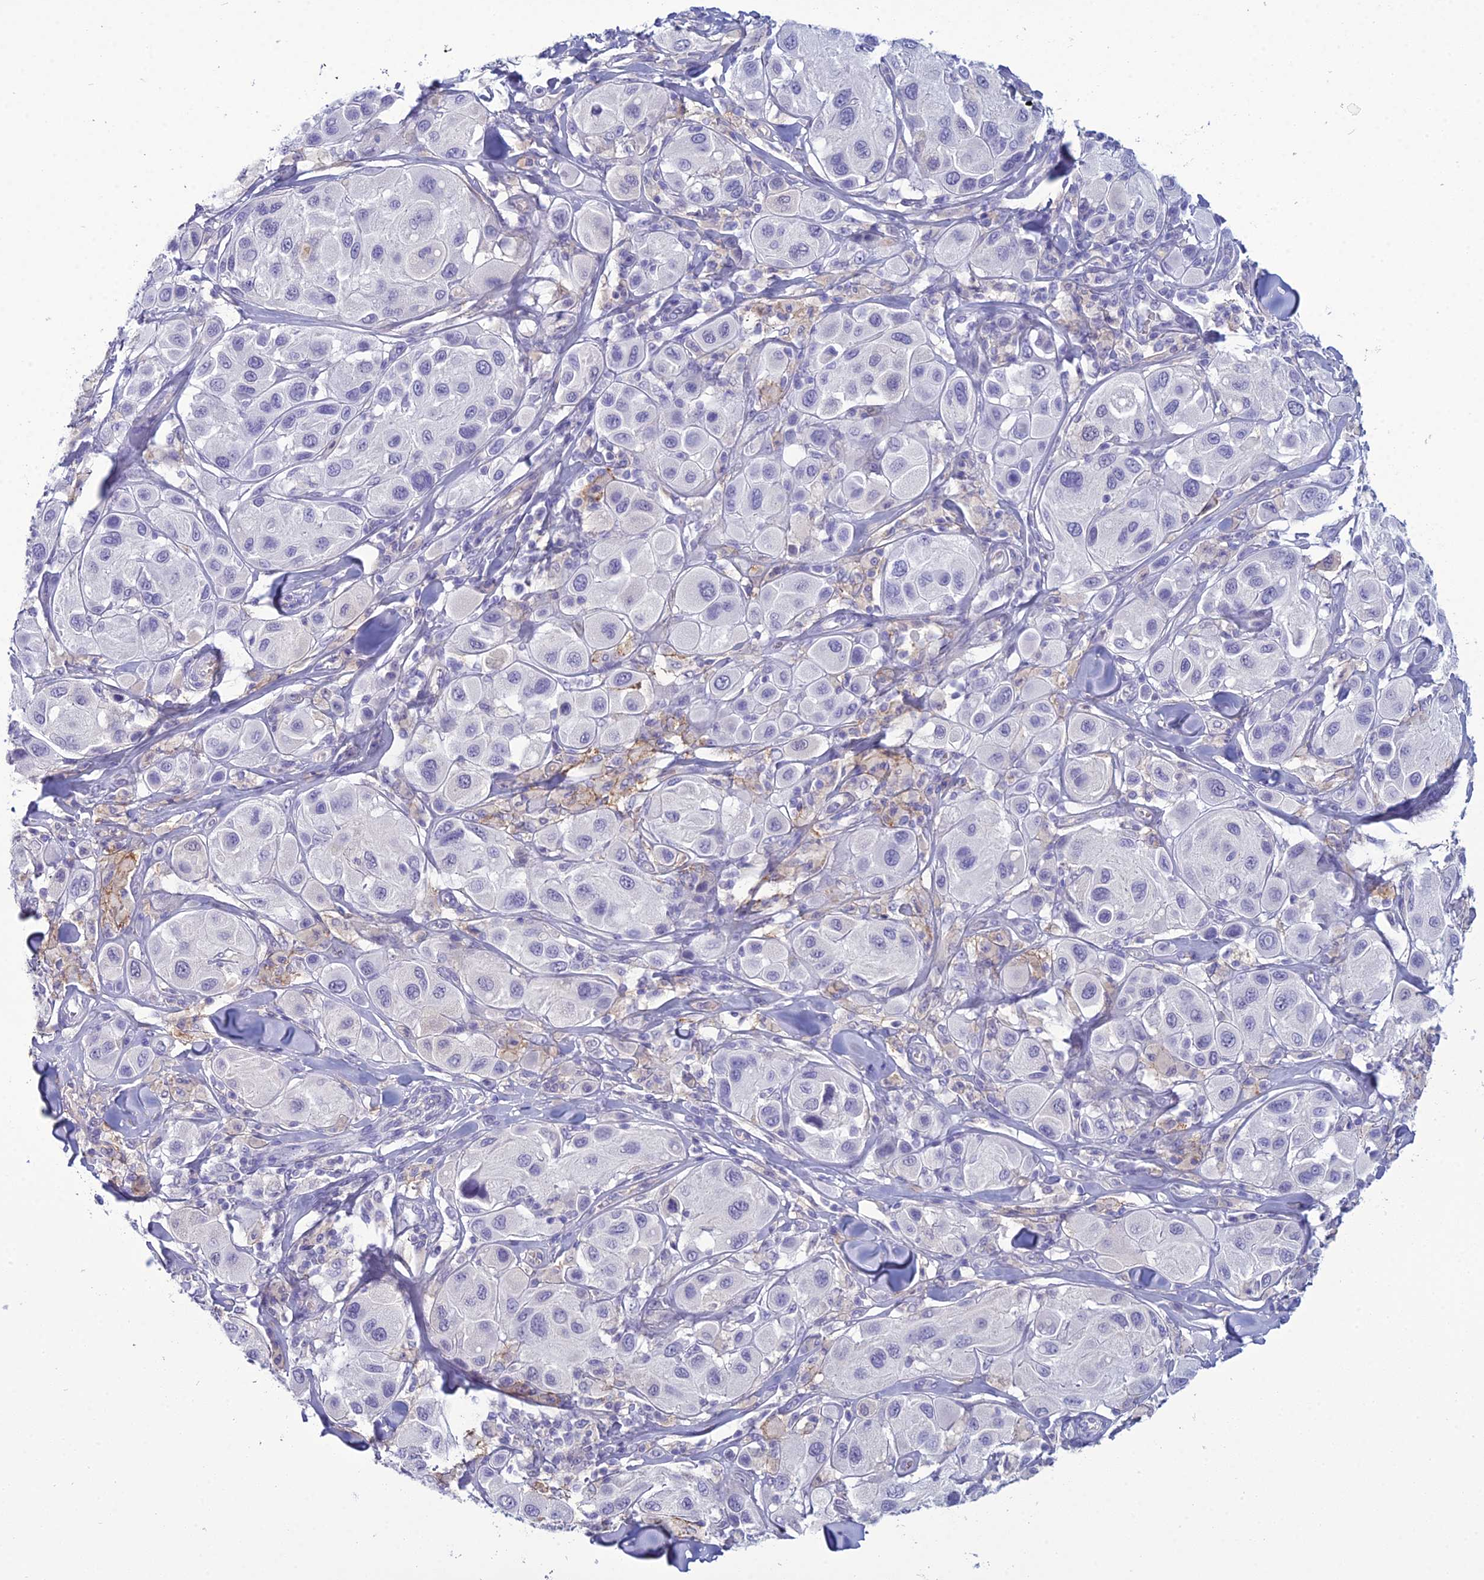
{"staining": {"intensity": "negative", "quantity": "none", "location": "none"}, "tissue": "melanoma", "cell_type": "Tumor cells", "image_type": "cancer", "snomed": [{"axis": "morphology", "description": "Malignant melanoma, Metastatic site"}, {"axis": "topography", "description": "Skin"}], "caption": "An image of malignant melanoma (metastatic site) stained for a protein exhibits no brown staining in tumor cells.", "gene": "ACE", "patient": {"sex": "male", "age": 41}}